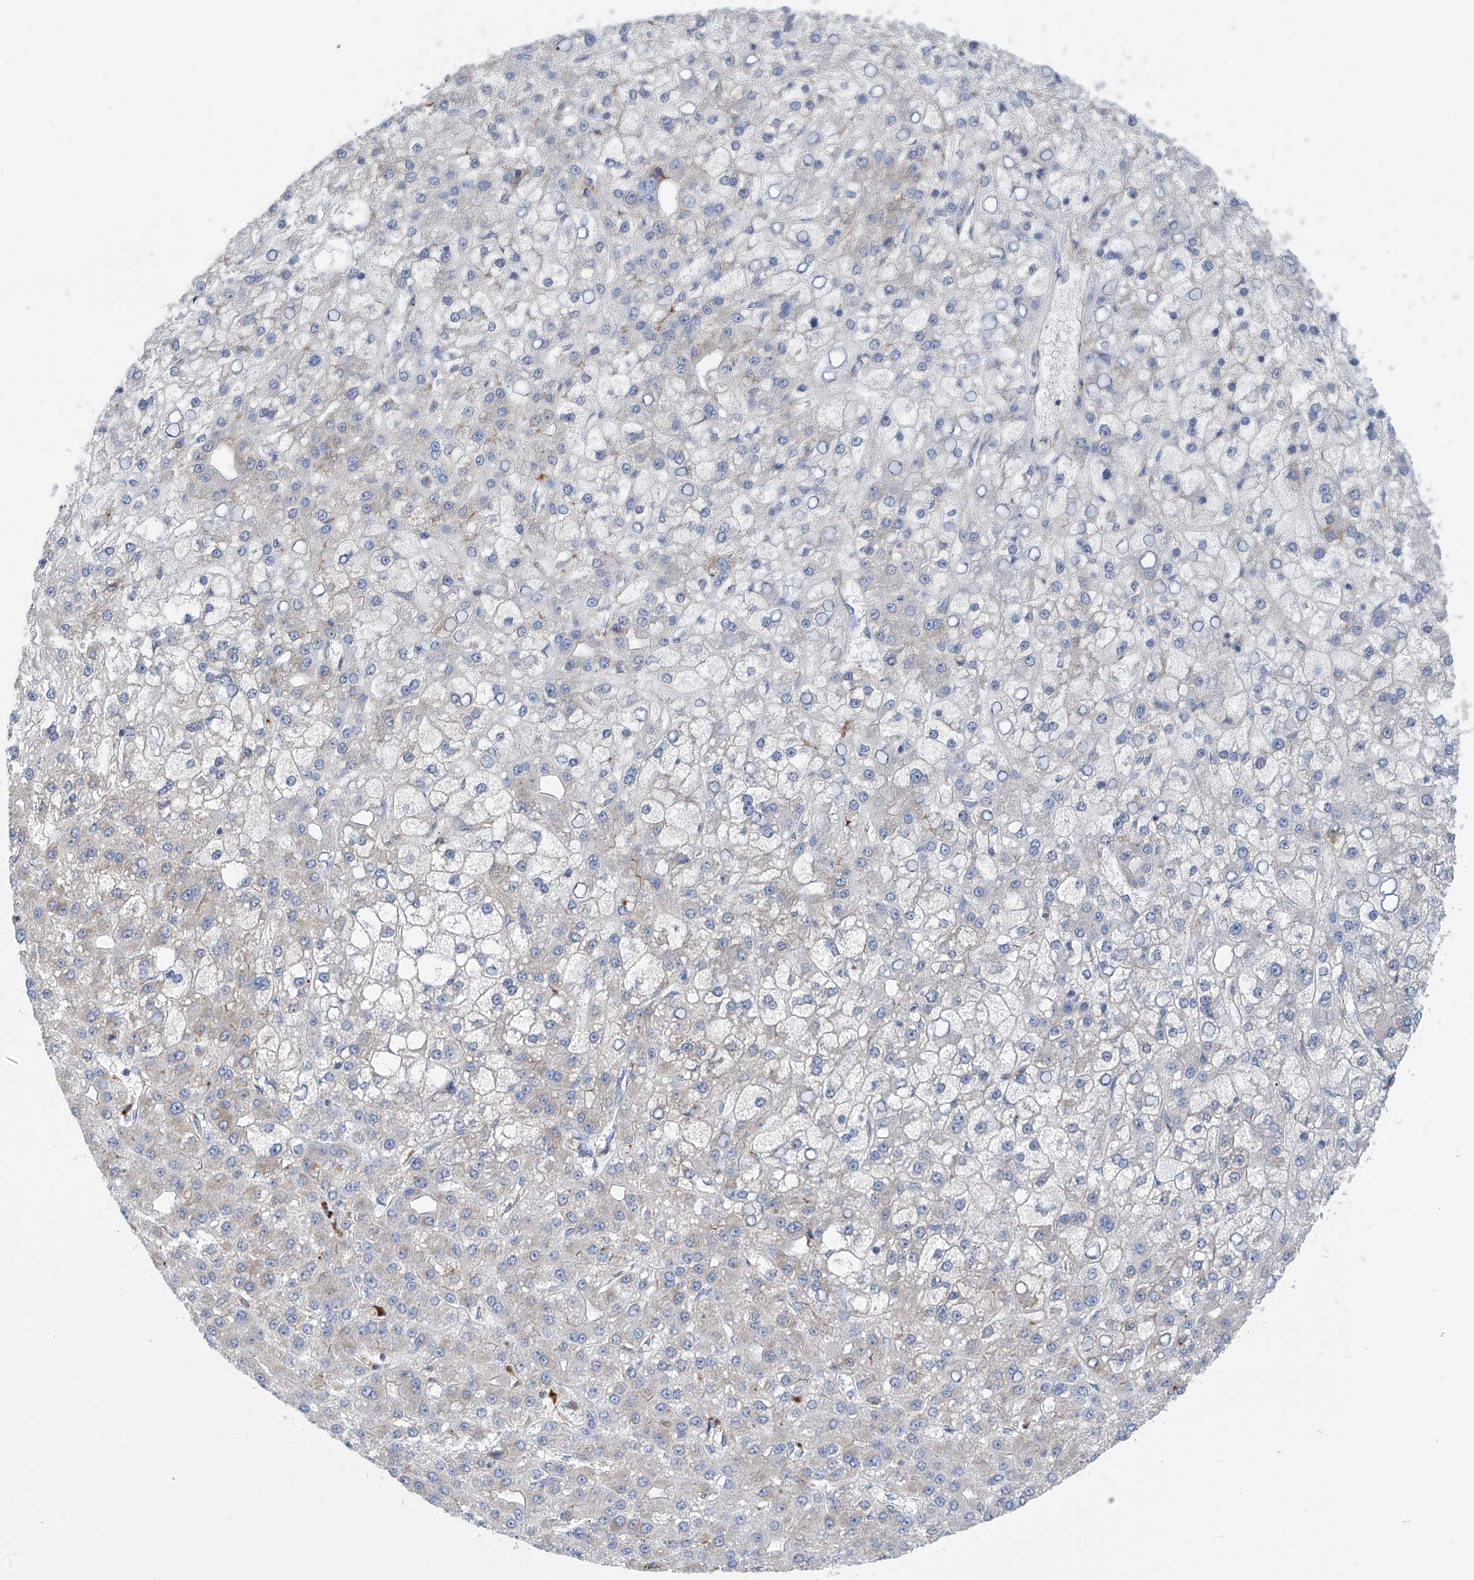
{"staining": {"intensity": "negative", "quantity": "none", "location": "none"}, "tissue": "liver cancer", "cell_type": "Tumor cells", "image_type": "cancer", "snomed": [{"axis": "morphology", "description": "Carcinoma, Hepatocellular, NOS"}, {"axis": "topography", "description": "Liver"}], "caption": "The micrograph exhibits no significant staining in tumor cells of liver cancer (hepatocellular carcinoma).", "gene": "P2RX7", "patient": {"sex": "male", "age": 67}}